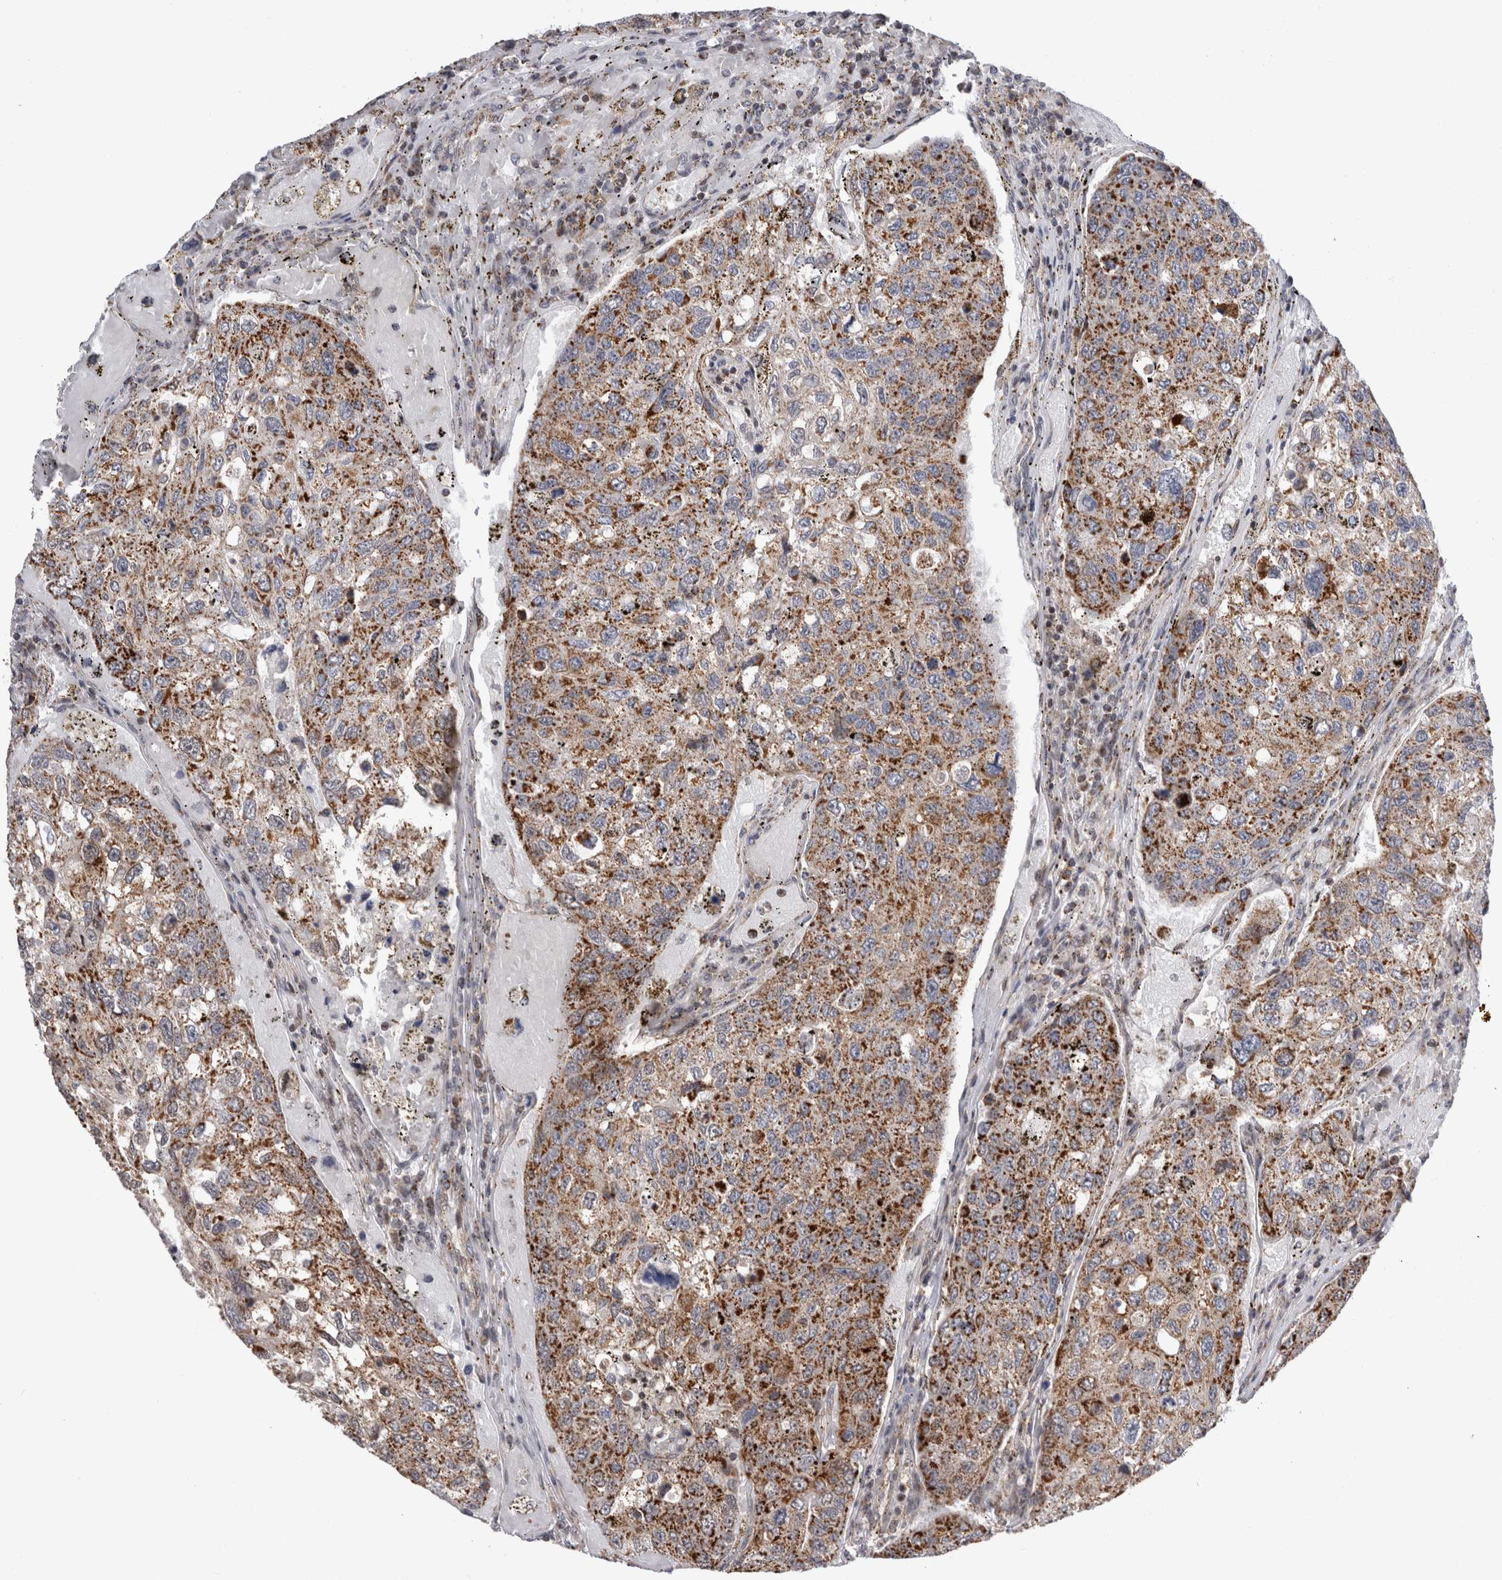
{"staining": {"intensity": "moderate", "quantity": ">75%", "location": "cytoplasmic/membranous"}, "tissue": "urothelial cancer", "cell_type": "Tumor cells", "image_type": "cancer", "snomed": [{"axis": "morphology", "description": "Urothelial carcinoma, High grade"}, {"axis": "topography", "description": "Lymph node"}, {"axis": "topography", "description": "Urinary bladder"}], "caption": "The micrograph demonstrates immunohistochemical staining of high-grade urothelial carcinoma. There is moderate cytoplasmic/membranous positivity is appreciated in about >75% of tumor cells.", "gene": "MRPL37", "patient": {"sex": "male", "age": 51}}